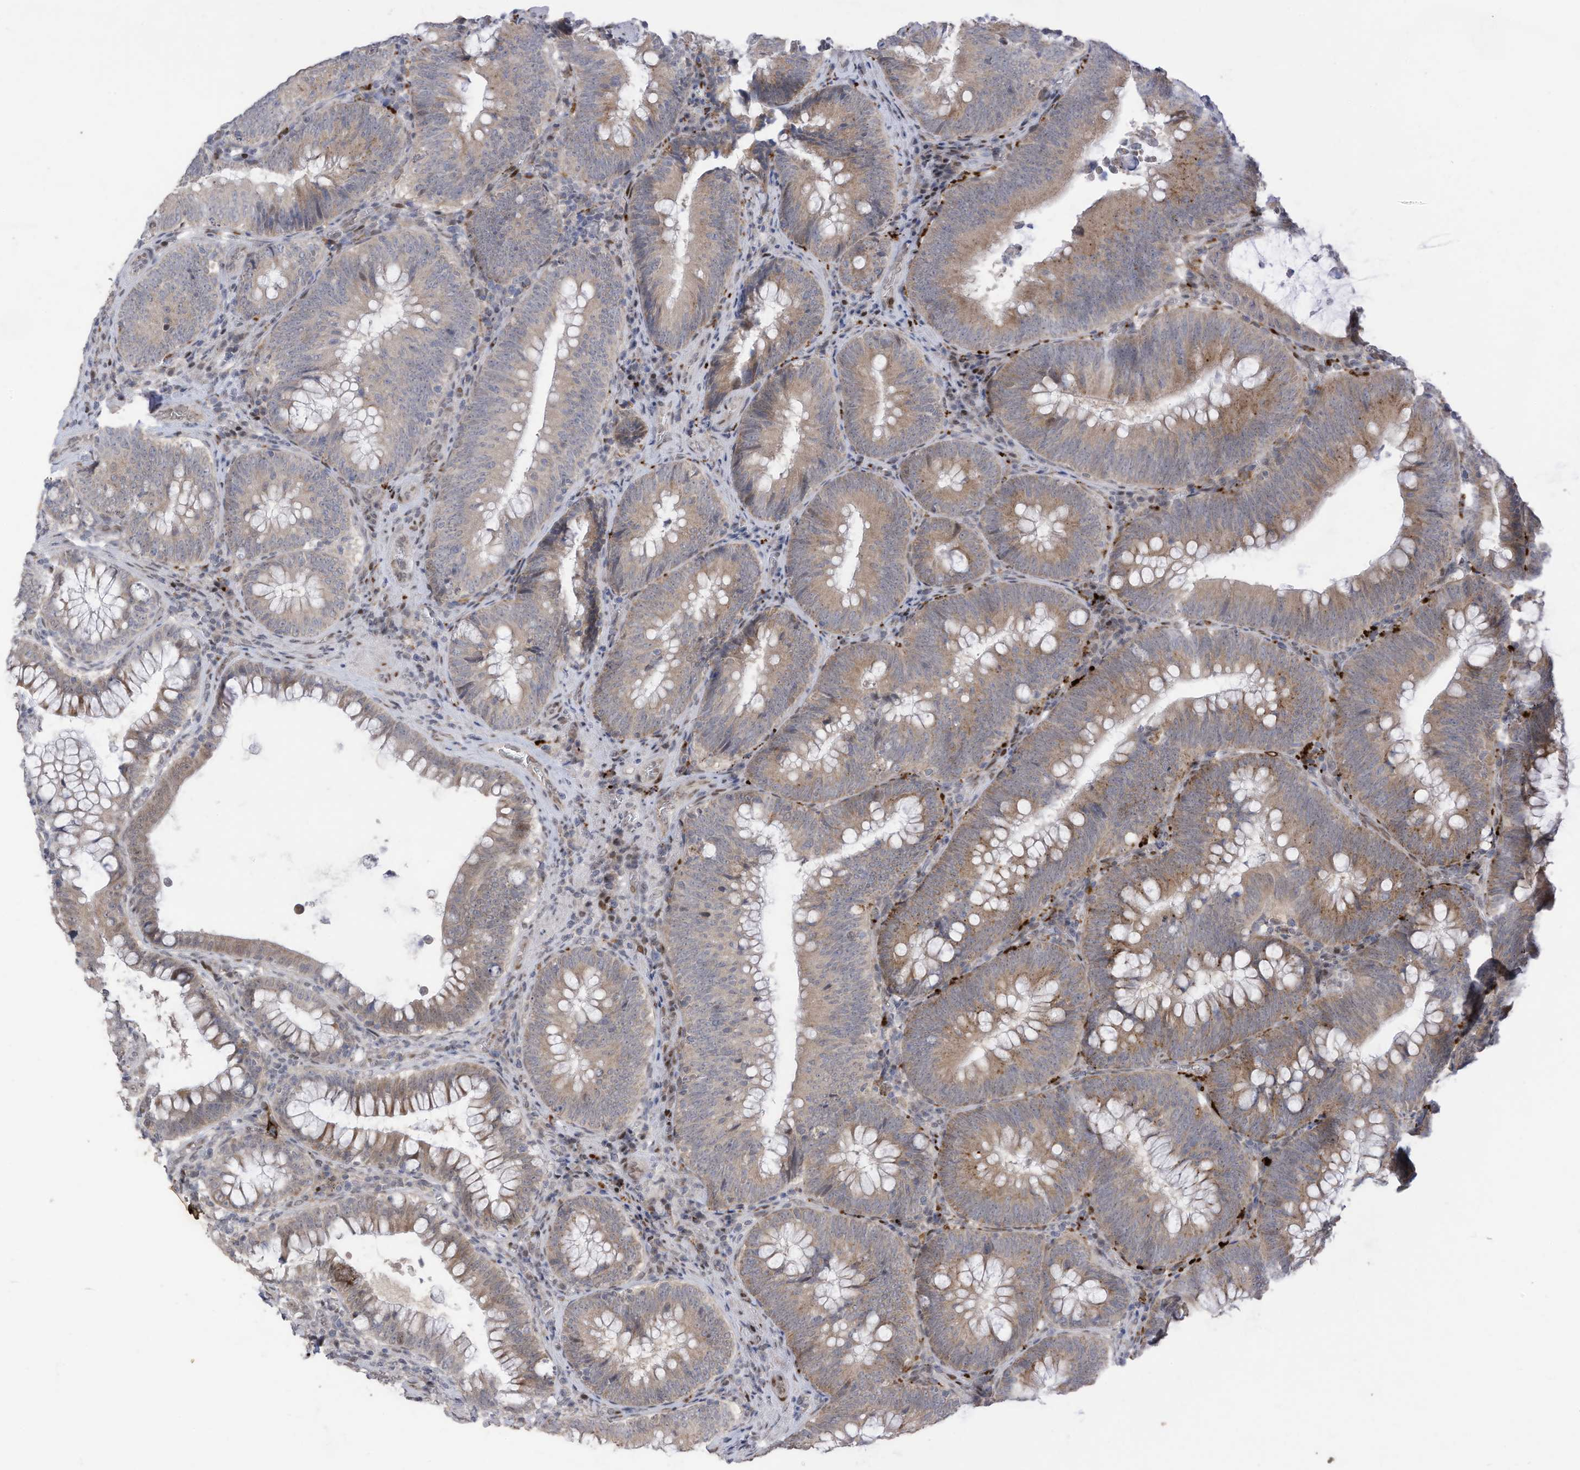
{"staining": {"intensity": "moderate", "quantity": "25%-75%", "location": "cytoplasmic/membranous"}, "tissue": "colorectal cancer", "cell_type": "Tumor cells", "image_type": "cancer", "snomed": [{"axis": "morphology", "description": "Normal tissue, NOS"}, {"axis": "topography", "description": "Colon"}], "caption": "Human colorectal cancer stained with a brown dye displays moderate cytoplasmic/membranous positive staining in approximately 25%-75% of tumor cells.", "gene": "RABL3", "patient": {"sex": "female", "age": 82}}